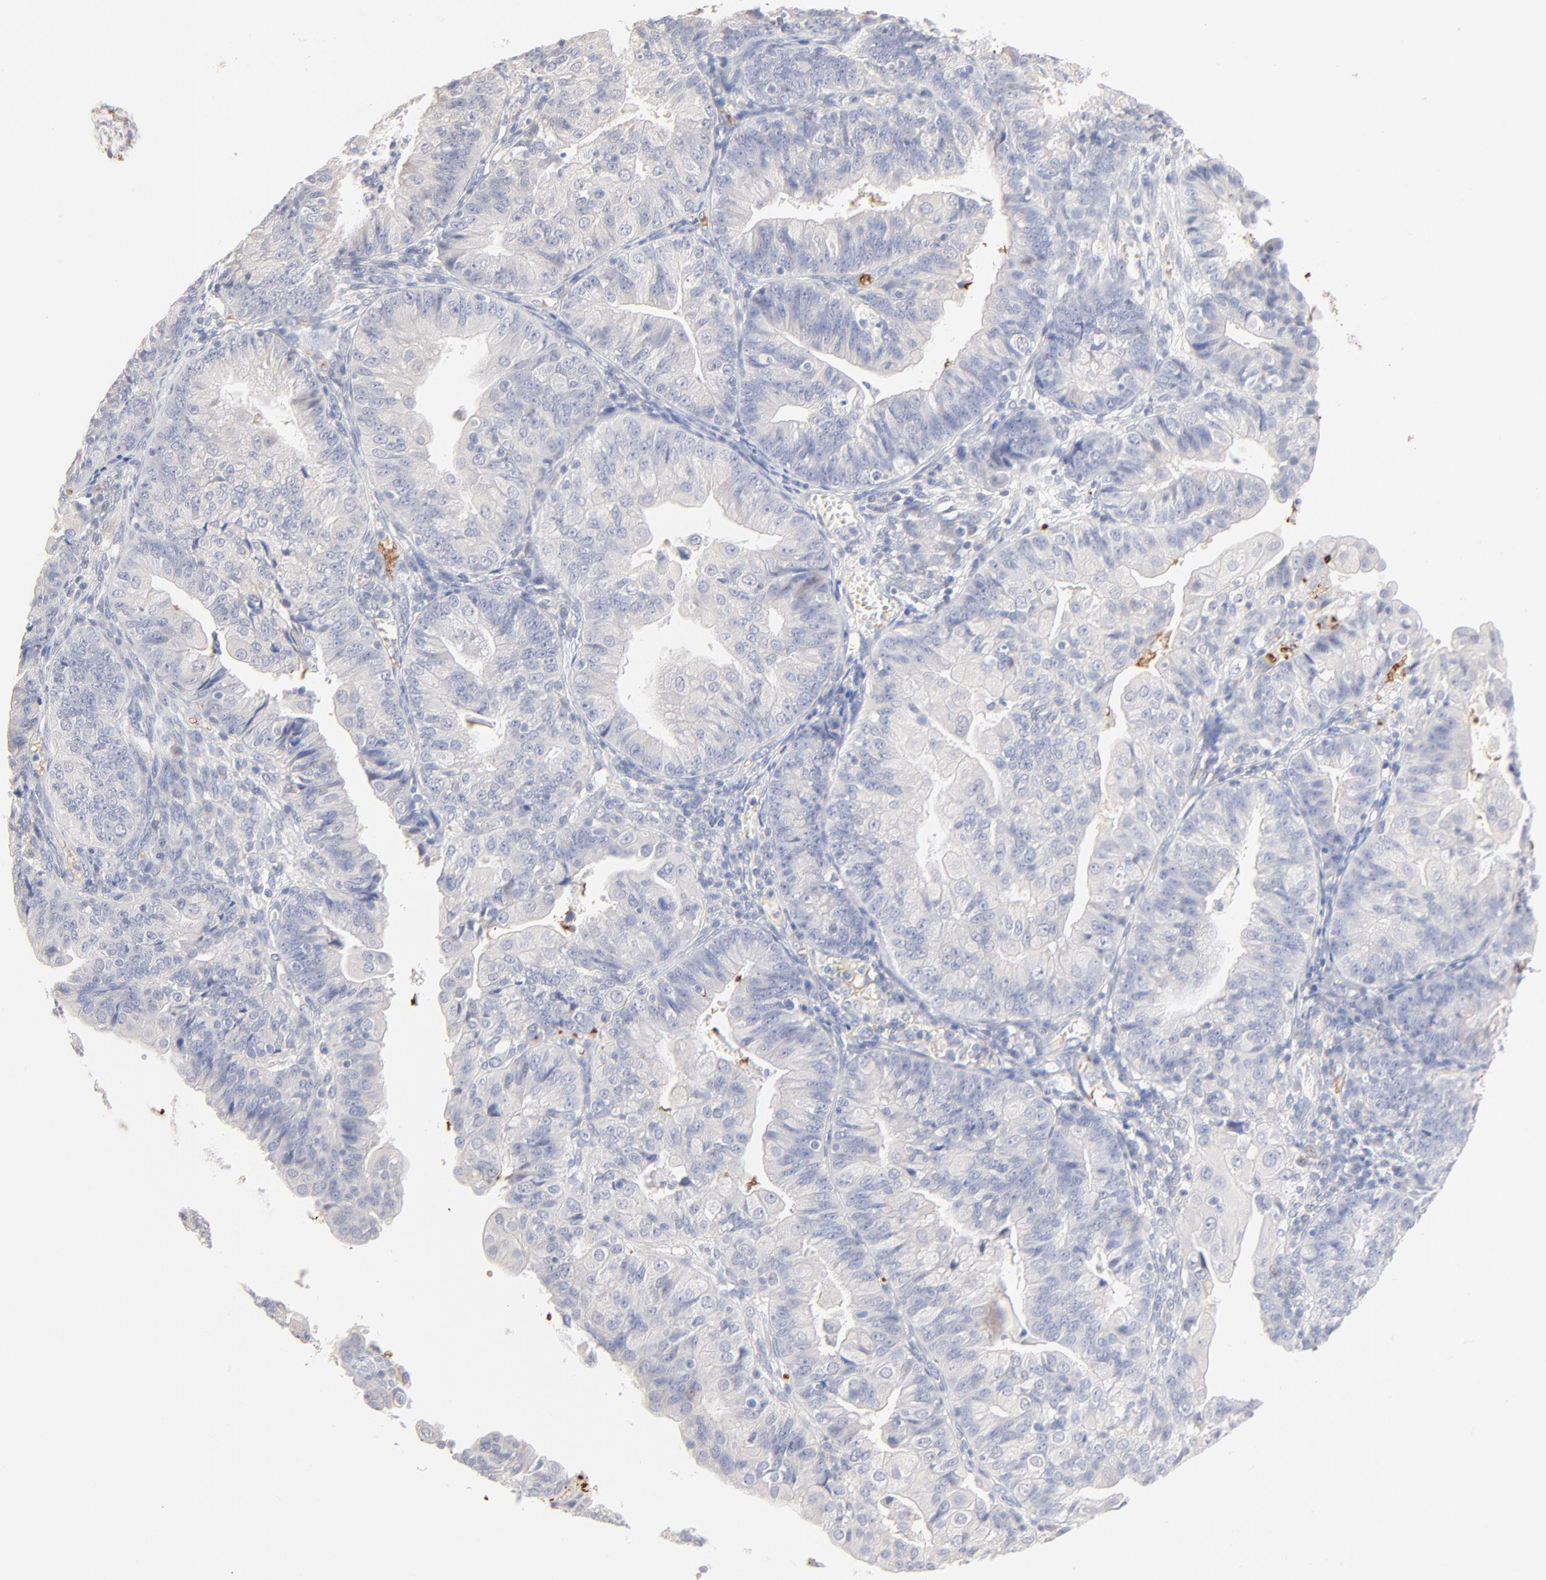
{"staining": {"intensity": "negative", "quantity": "none", "location": "none"}, "tissue": "endometrial cancer", "cell_type": "Tumor cells", "image_type": "cancer", "snomed": [{"axis": "morphology", "description": "Adenocarcinoma, NOS"}, {"axis": "topography", "description": "Endometrium"}], "caption": "High magnification brightfield microscopy of endometrial adenocarcinoma stained with DAB (brown) and counterstained with hematoxylin (blue): tumor cells show no significant positivity. (Brightfield microscopy of DAB immunohistochemistry (IHC) at high magnification).", "gene": "SPTB", "patient": {"sex": "female", "age": 56}}